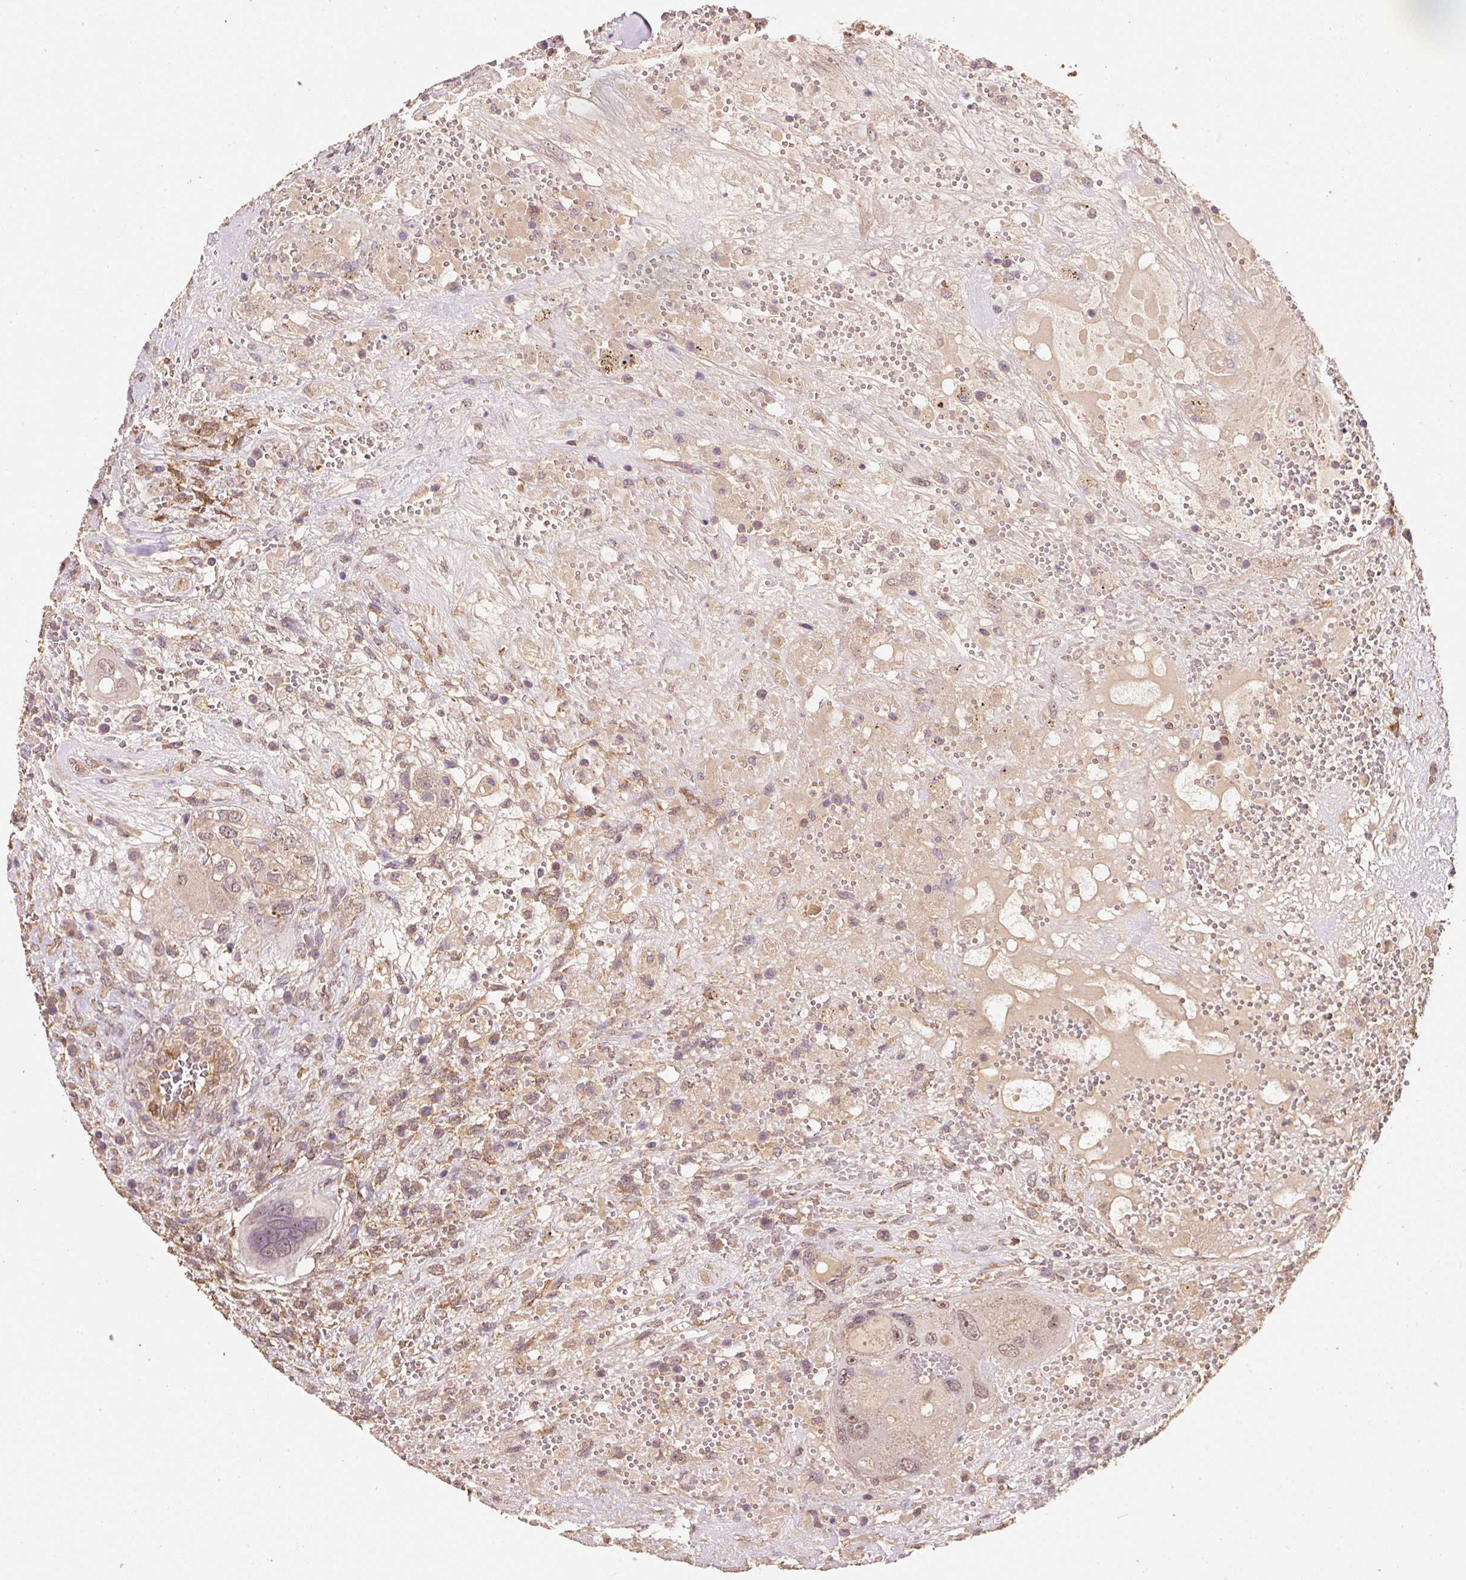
{"staining": {"intensity": "moderate", "quantity": ">75%", "location": "cytoplasmic/membranous,nuclear"}, "tissue": "testis cancer", "cell_type": "Tumor cells", "image_type": "cancer", "snomed": [{"axis": "morphology", "description": "Carcinoma, Embryonal, NOS"}, {"axis": "topography", "description": "Testis"}], "caption": "Tumor cells reveal moderate cytoplasmic/membranous and nuclear staining in approximately >75% of cells in testis cancer (embryonal carcinoma).", "gene": "HERC2", "patient": {"sex": "male", "age": 26}}